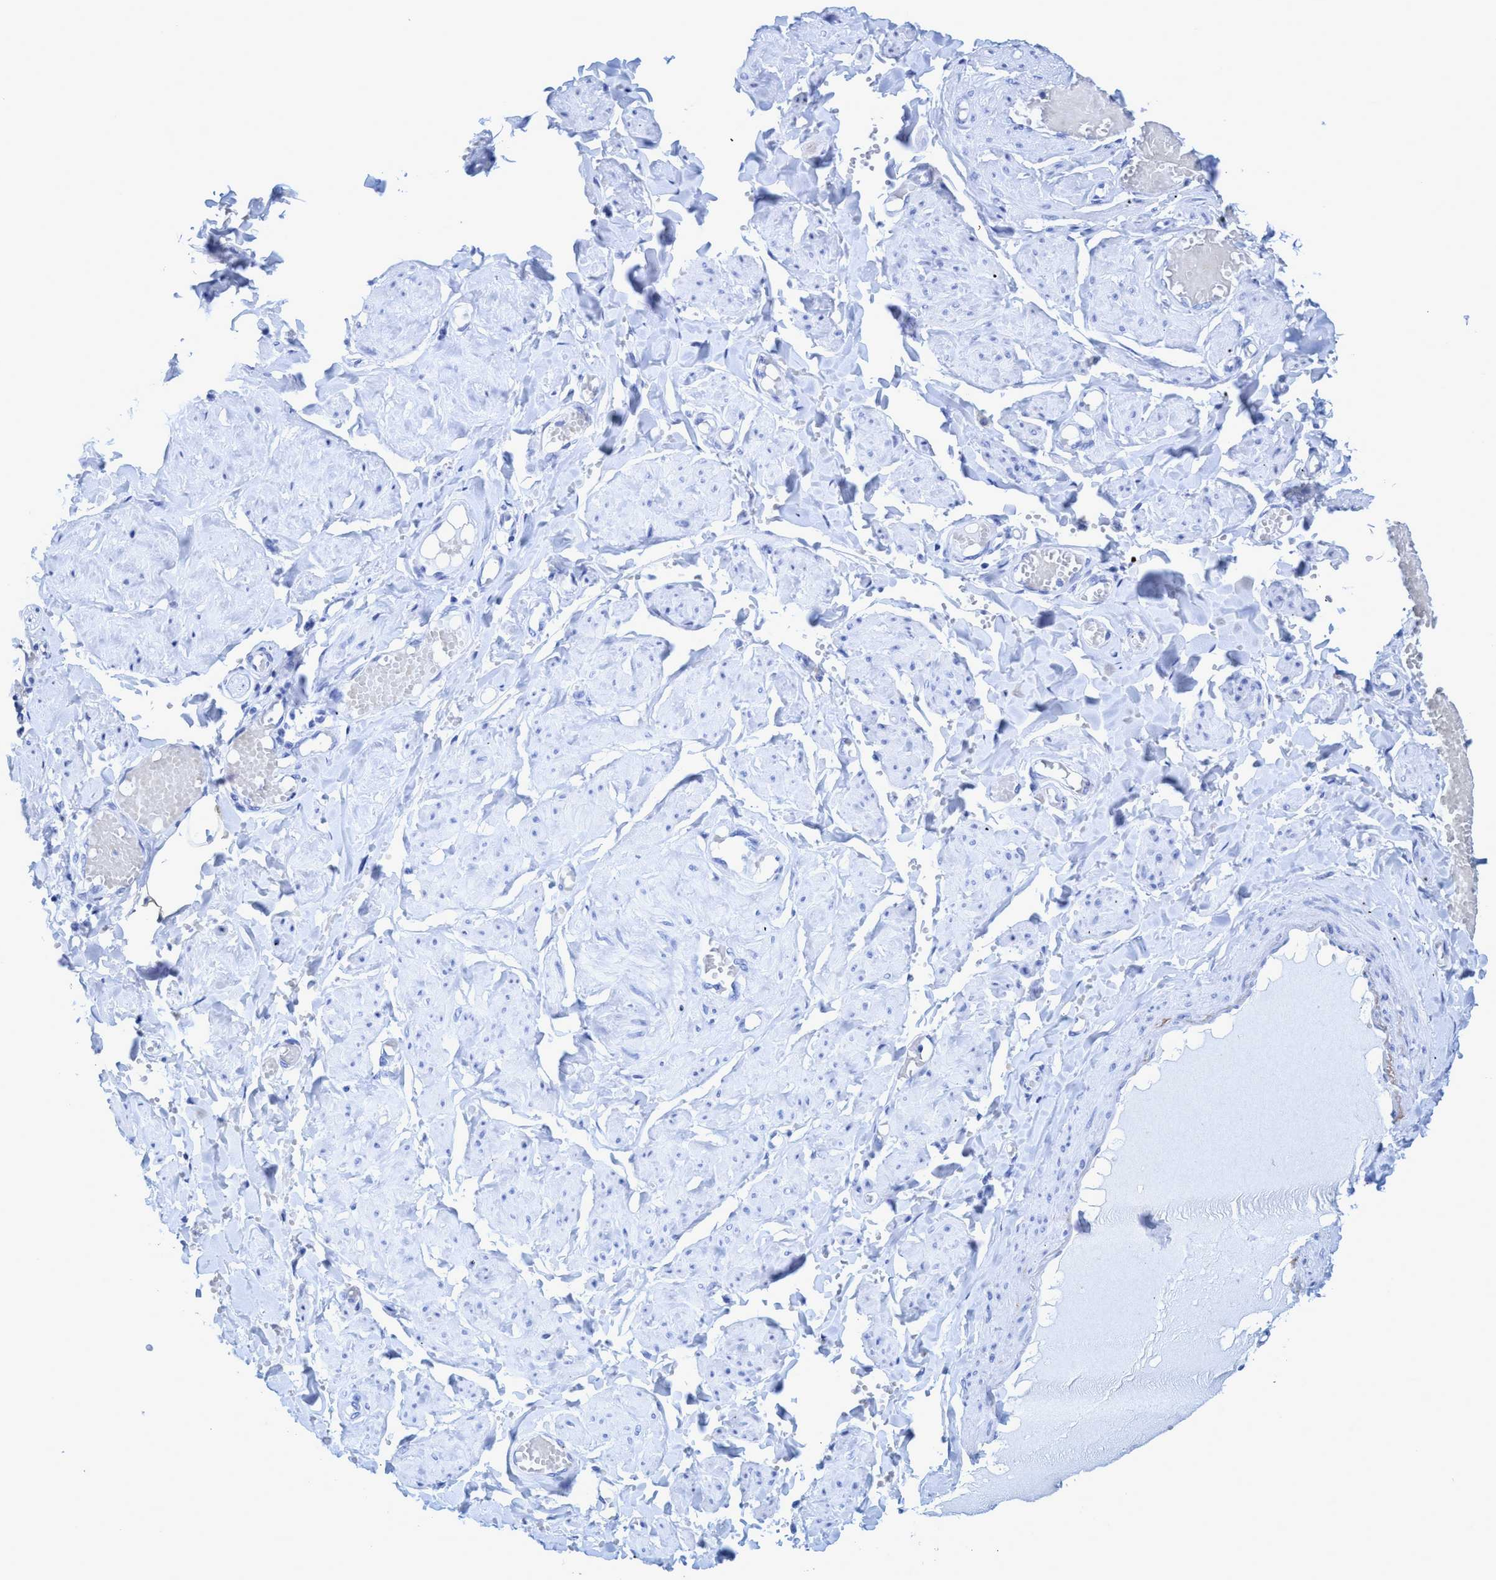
{"staining": {"intensity": "negative", "quantity": "none", "location": "none"}, "tissue": "adipose tissue", "cell_type": "Adipocytes", "image_type": "normal", "snomed": [{"axis": "morphology", "description": "Normal tissue, NOS"}, {"axis": "topography", "description": "Vascular tissue"}, {"axis": "topography", "description": "Fallopian tube"}, {"axis": "topography", "description": "Ovary"}], "caption": "High power microscopy micrograph of an immunohistochemistry micrograph of unremarkable adipose tissue, revealing no significant expression in adipocytes.", "gene": "PLPPR1", "patient": {"sex": "female", "age": 67}}